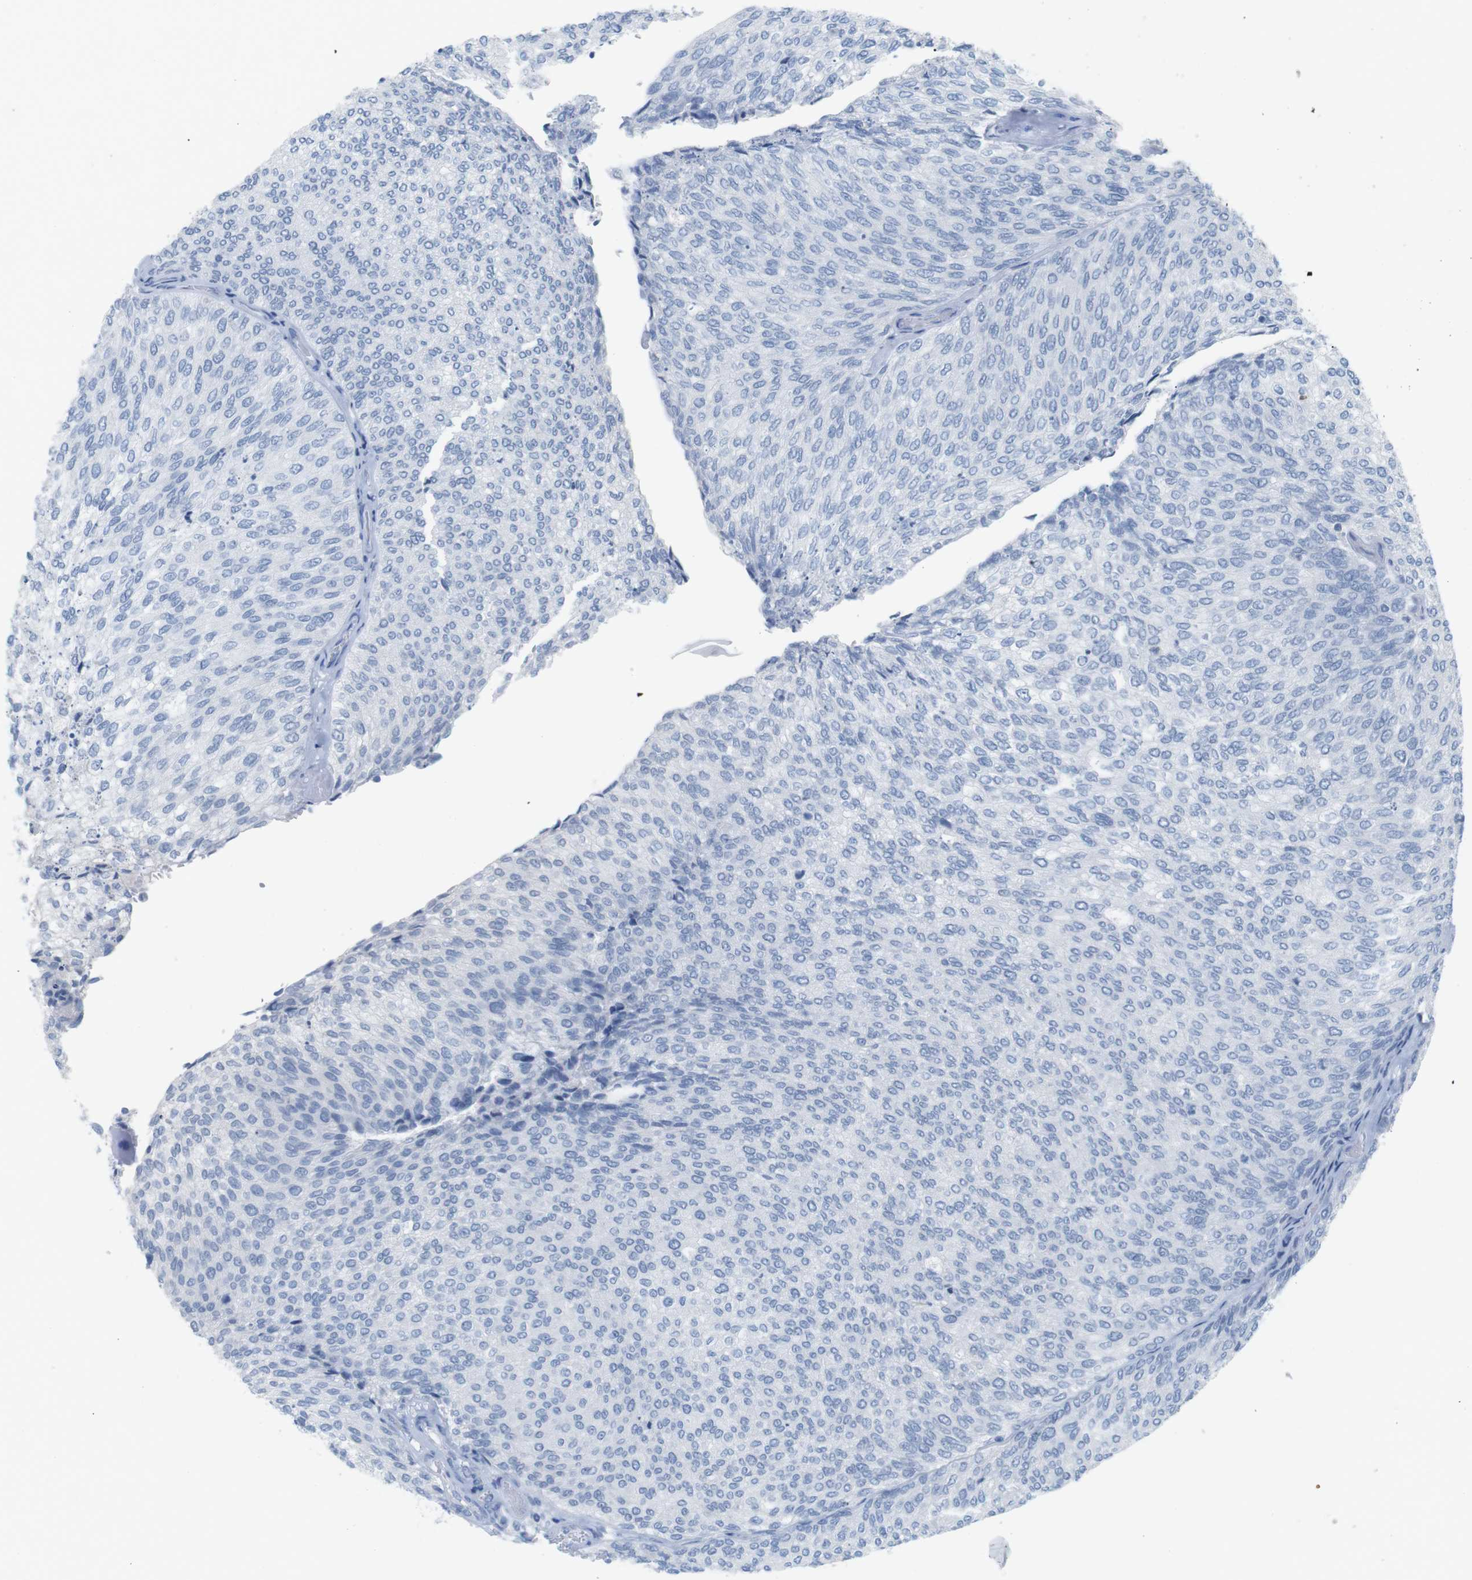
{"staining": {"intensity": "negative", "quantity": "none", "location": "none"}, "tissue": "urothelial cancer", "cell_type": "Tumor cells", "image_type": "cancer", "snomed": [{"axis": "morphology", "description": "Urothelial carcinoma, Low grade"}, {"axis": "topography", "description": "Urinary bladder"}], "caption": "High magnification brightfield microscopy of urothelial cancer stained with DAB (3,3'-diaminobenzidine) (brown) and counterstained with hematoxylin (blue): tumor cells show no significant staining.", "gene": "HBG2", "patient": {"sex": "female", "age": 79}}